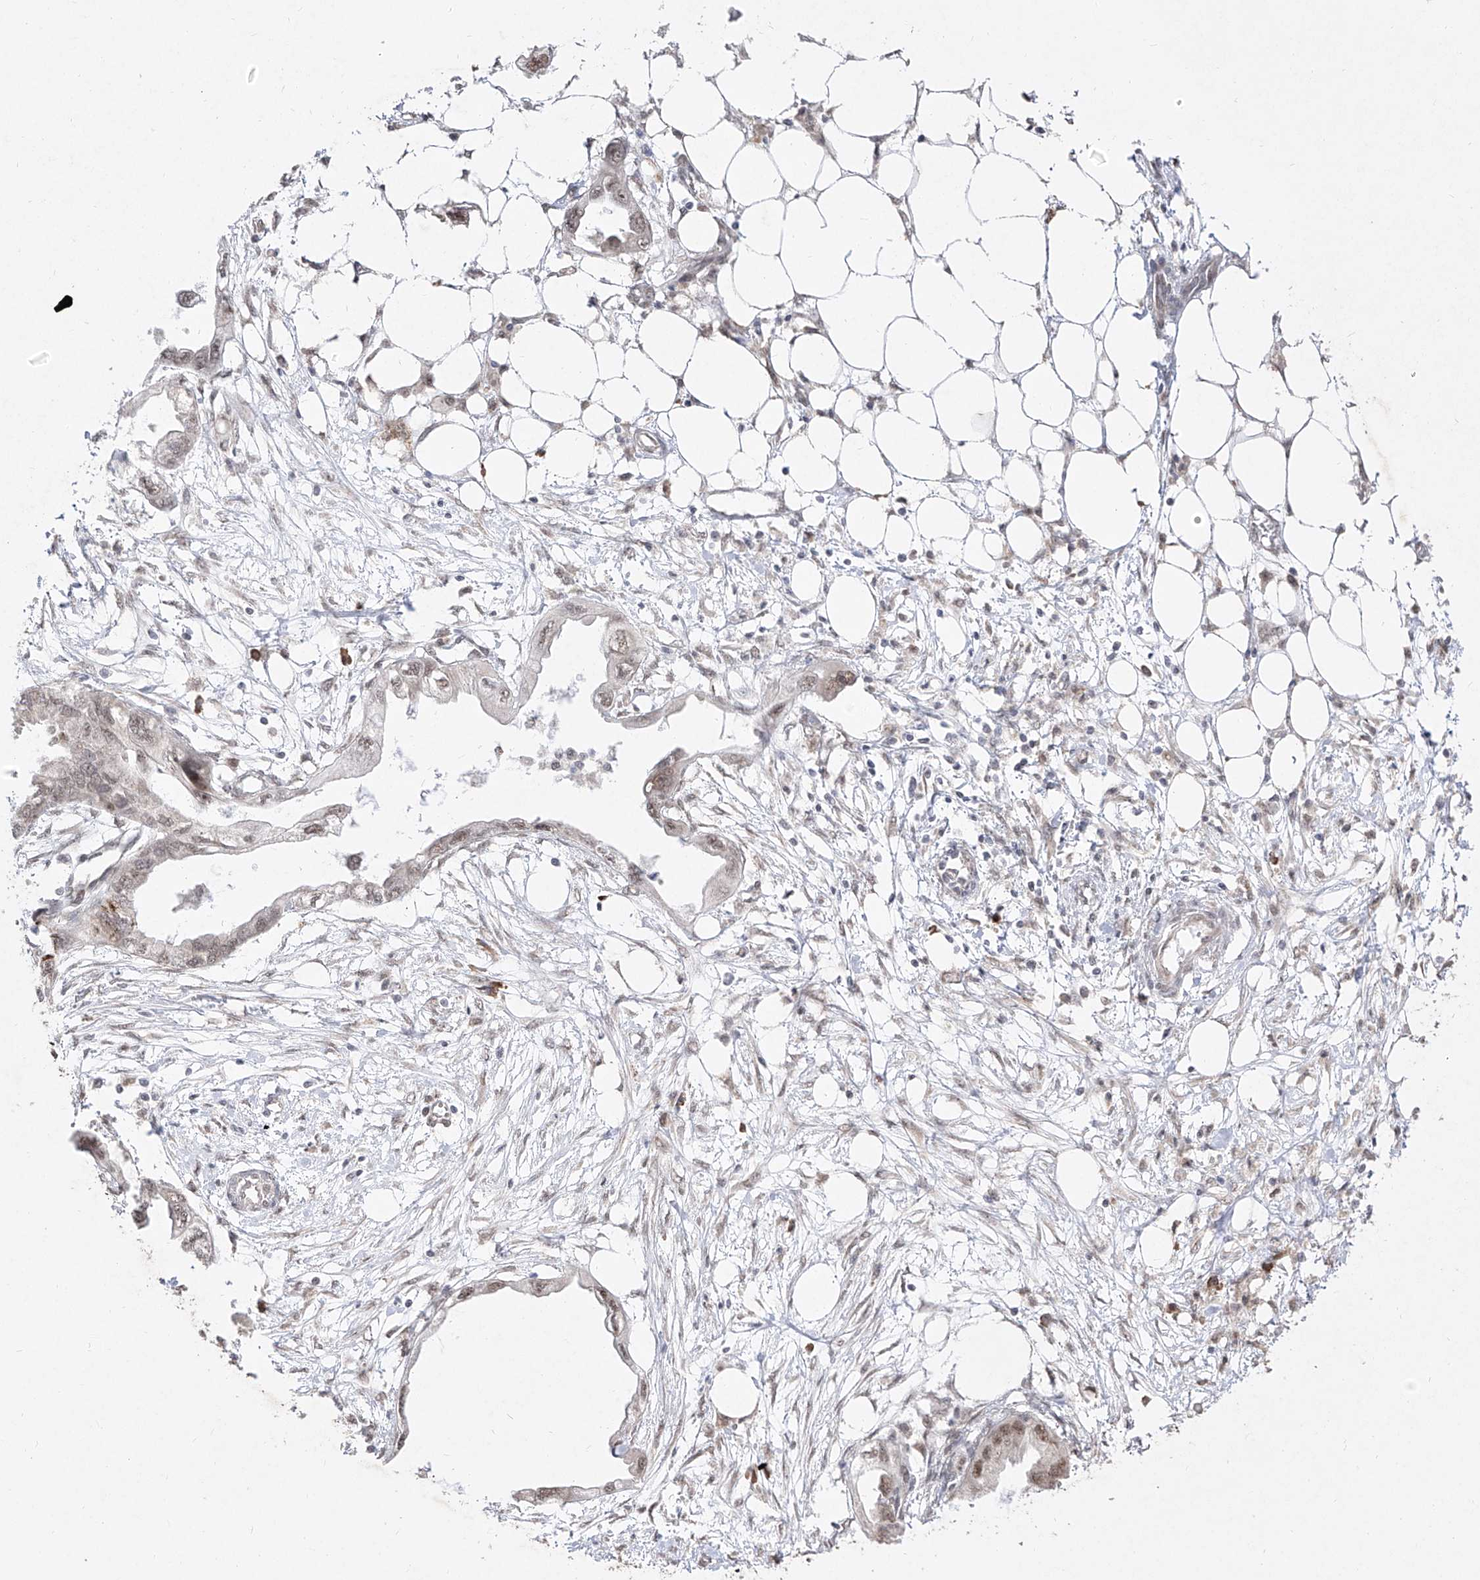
{"staining": {"intensity": "weak", "quantity": ">75%", "location": "nuclear"}, "tissue": "endometrial cancer", "cell_type": "Tumor cells", "image_type": "cancer", "snomed": [{"axis": "morphology", "description": "Adenocarcinoma, NOS"}, {"axis": "morphology", "description": "Adenocarcinoma, metastatic, NOS"}, {"axis": "topography", "description": "Adipose tissue"}, {"axis": "topography", "description": "Endometrium"}], "caption": "Endometrial cancer (metastatic adenocarcinoma) stained with a protein marker shows weak staining in tumor cells.", "gene": "SNRNP27", "patient": {"sex": "female", "age": 67}}